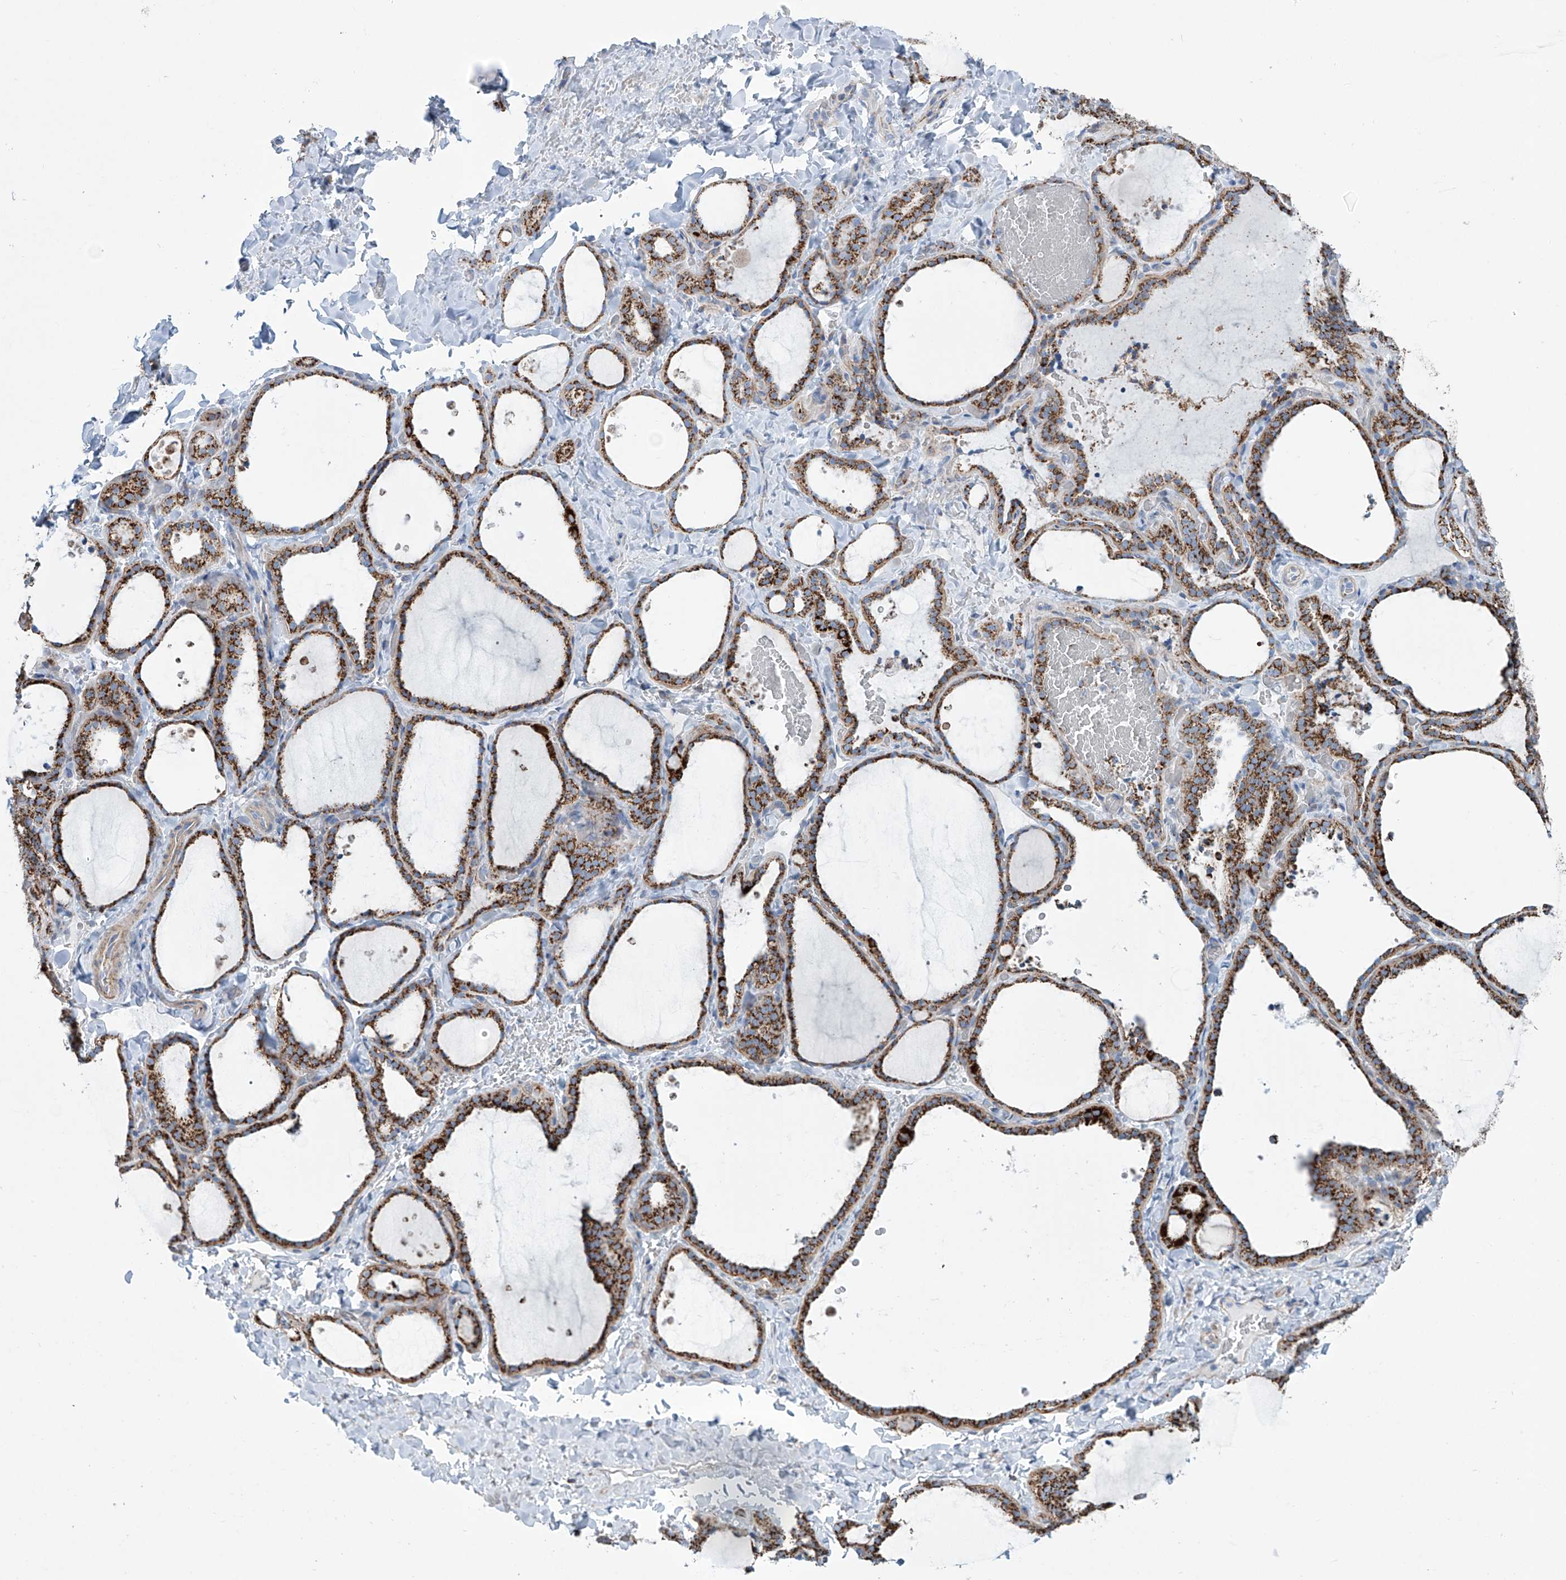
{"staining": {"intensity": "strong", "quantity": ">75%", "location": "cytoplasmic/membranous"}, "tissue": "thyroid gland", "cell_type": "Glandular cells", "image_type": "normal", "snomed": [{"axis": "morphology", "description": "Normal tissue, NOS"}, {"axis": "topography", "description": "Thyroid gland"}], "caption": "A high-resolution photomicrograph shows immunohistochemistry staining of normal thyroid gland, which exhibits strong cytoplasmic/membranous staining in about >75% of glandular cells.", "gene": "ALDH6A1", "patient": {"sex": "female", "age": 22}}